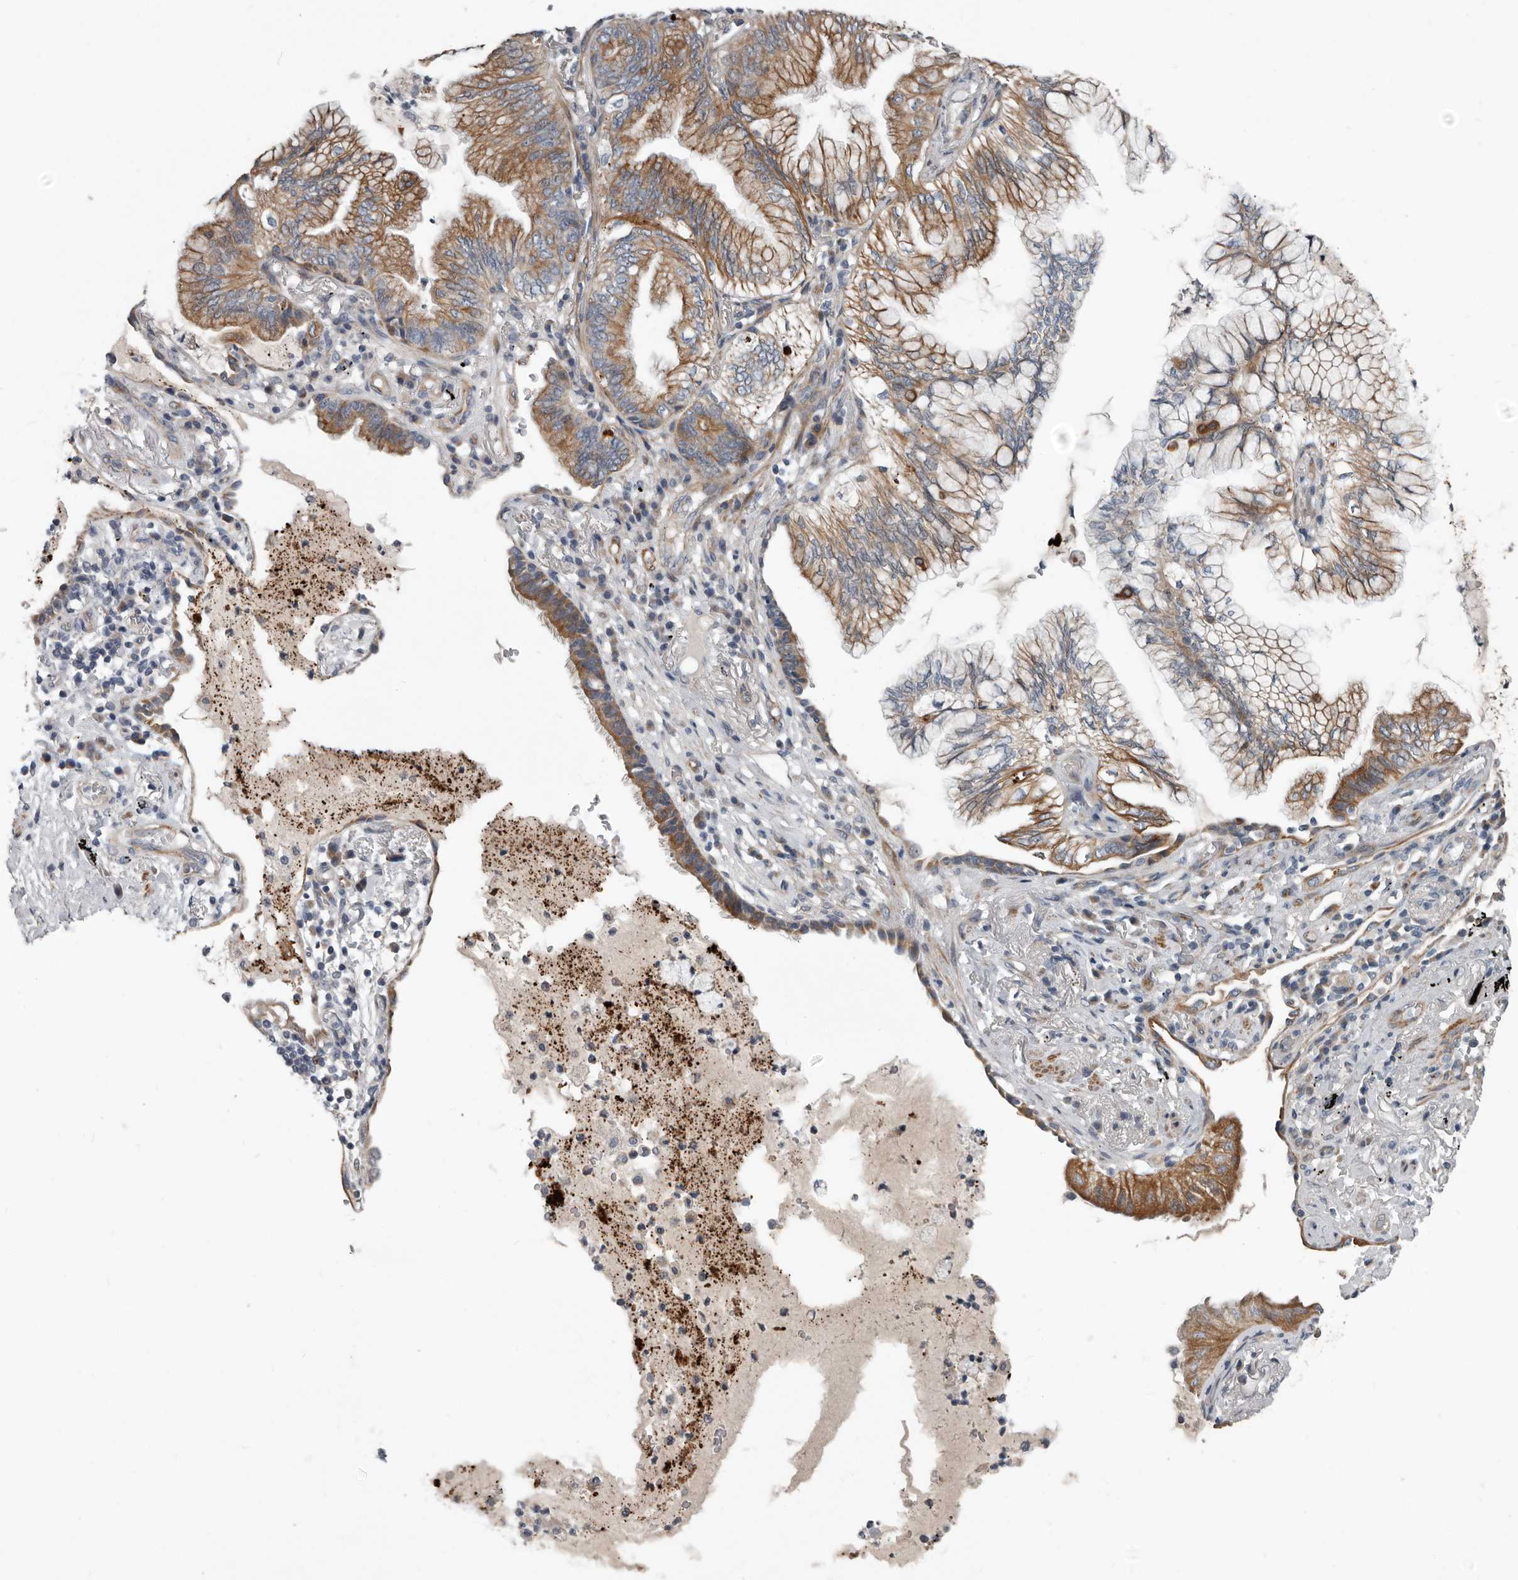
{"staining": {"intensity": "moderate", "quantity": ">75%", "location": "cytoplasmic/membranous"}, "tissue": "lung cancer", "cell_type": "Tumor cells", "image_type": "cancer", "snomed": [{"axis": "morphology", "description": "Adenocarcinoma, NOS"}, {"axis": "topography", "description": "Lung"}], "caption": "Tumor cells demonstrate medium levels of moderate cytoplasmic/membranous staining in approximately >75% of cells in human lung adenocarcinoma.", "gene": "DPY19L4", "patient": {"sex": "female", "age": 70}}